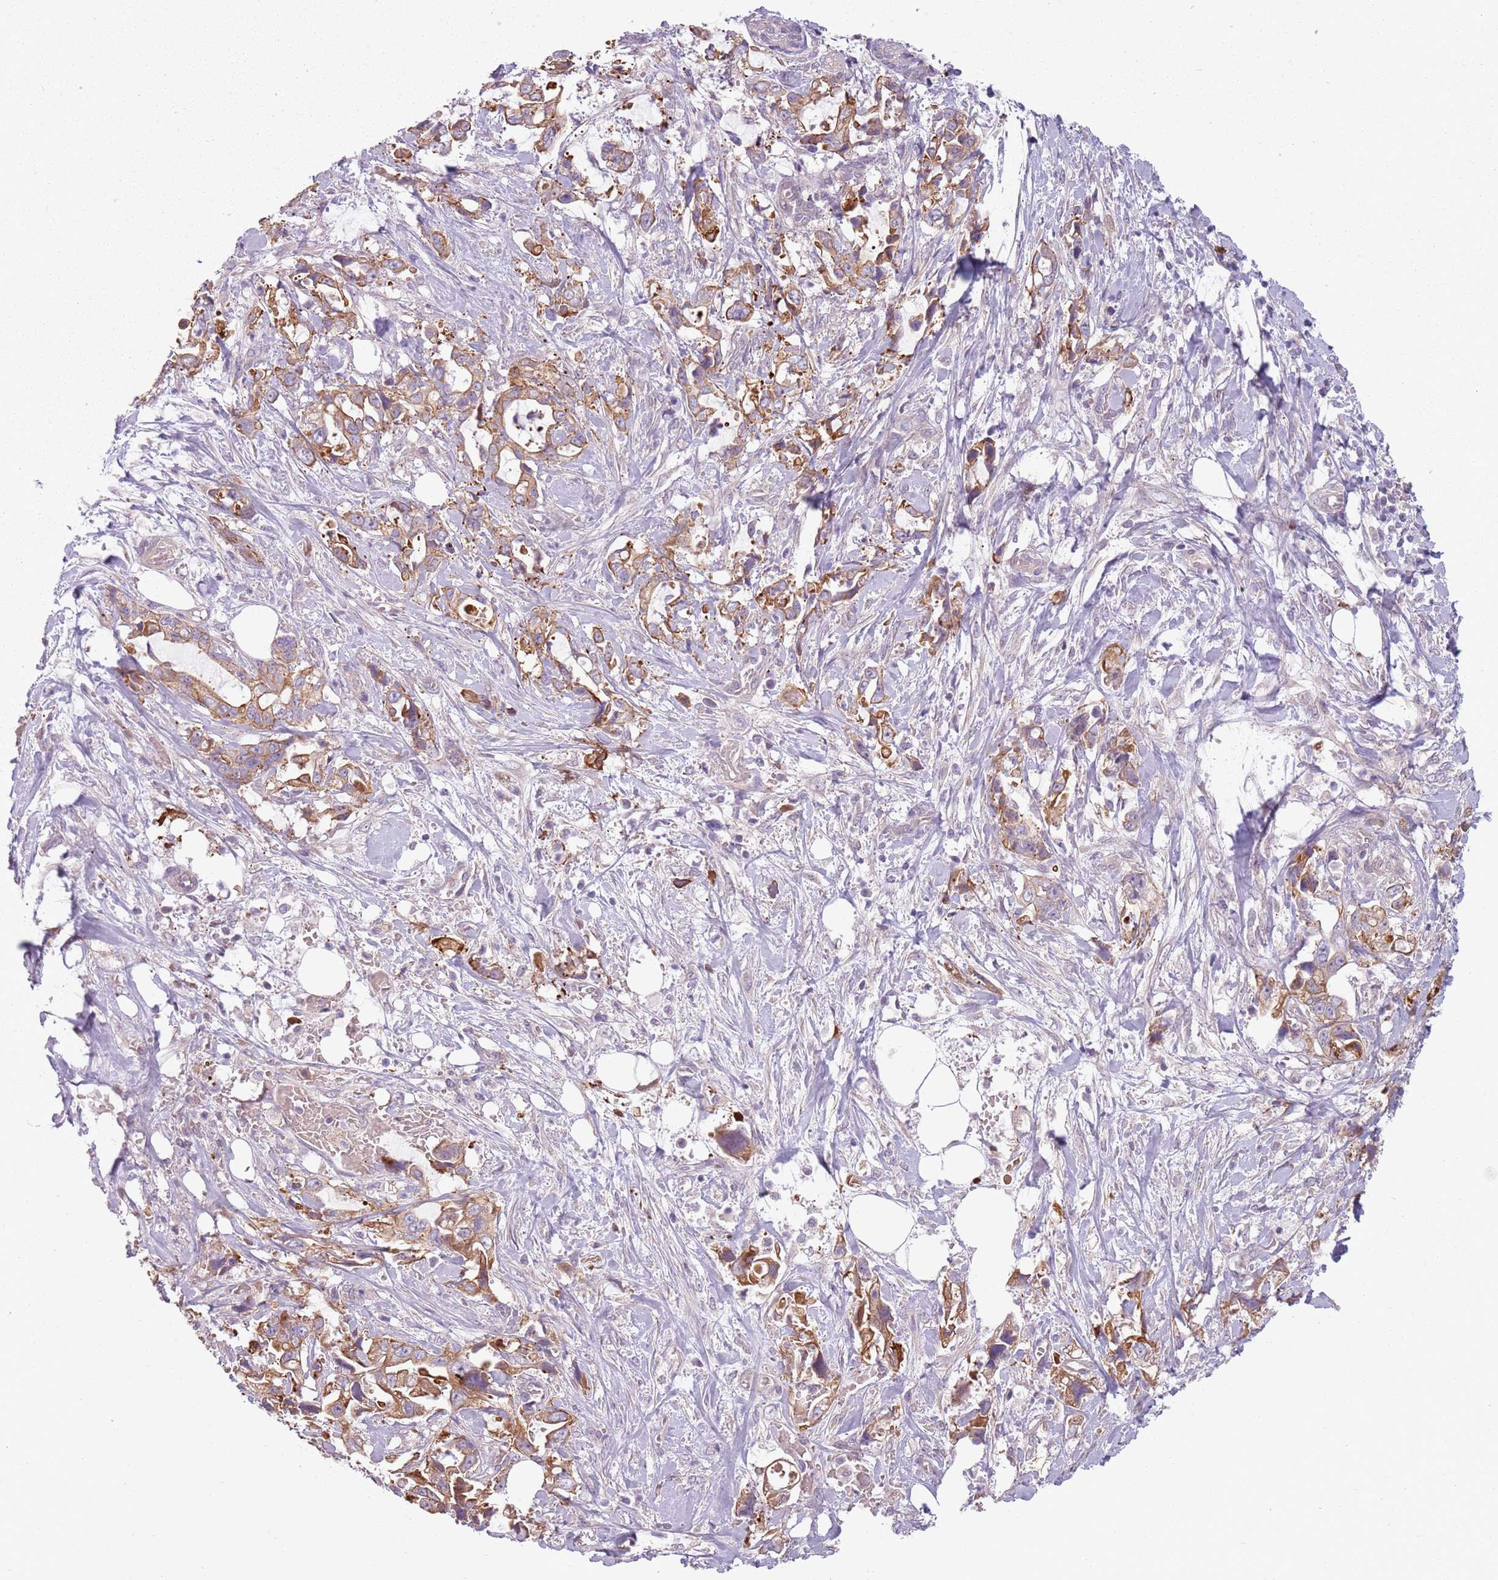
{"staining": {"intensity": "moderate", "quantity": ">75%", "location": "cytoplasmic/membranous"}, "tissue": "pancreatic cancer", "cell_type": "Tumor cells", "image_type": "cancer", "snomed": [{"axis": "morphology", "description": "Adenocarcinoma, NOS"}, {"axis": "topography", "description": "Pancreas"}], "caption": "This micrograph demonstrates immunohistochemistry staining of human adenocarcinoma (pancreatic), with medium moderate cytoplasmic/membranous positivity in about >75% of tumor cells.", "gene": "TLCD2", "patient": {"sex": "female", "age": 61}}